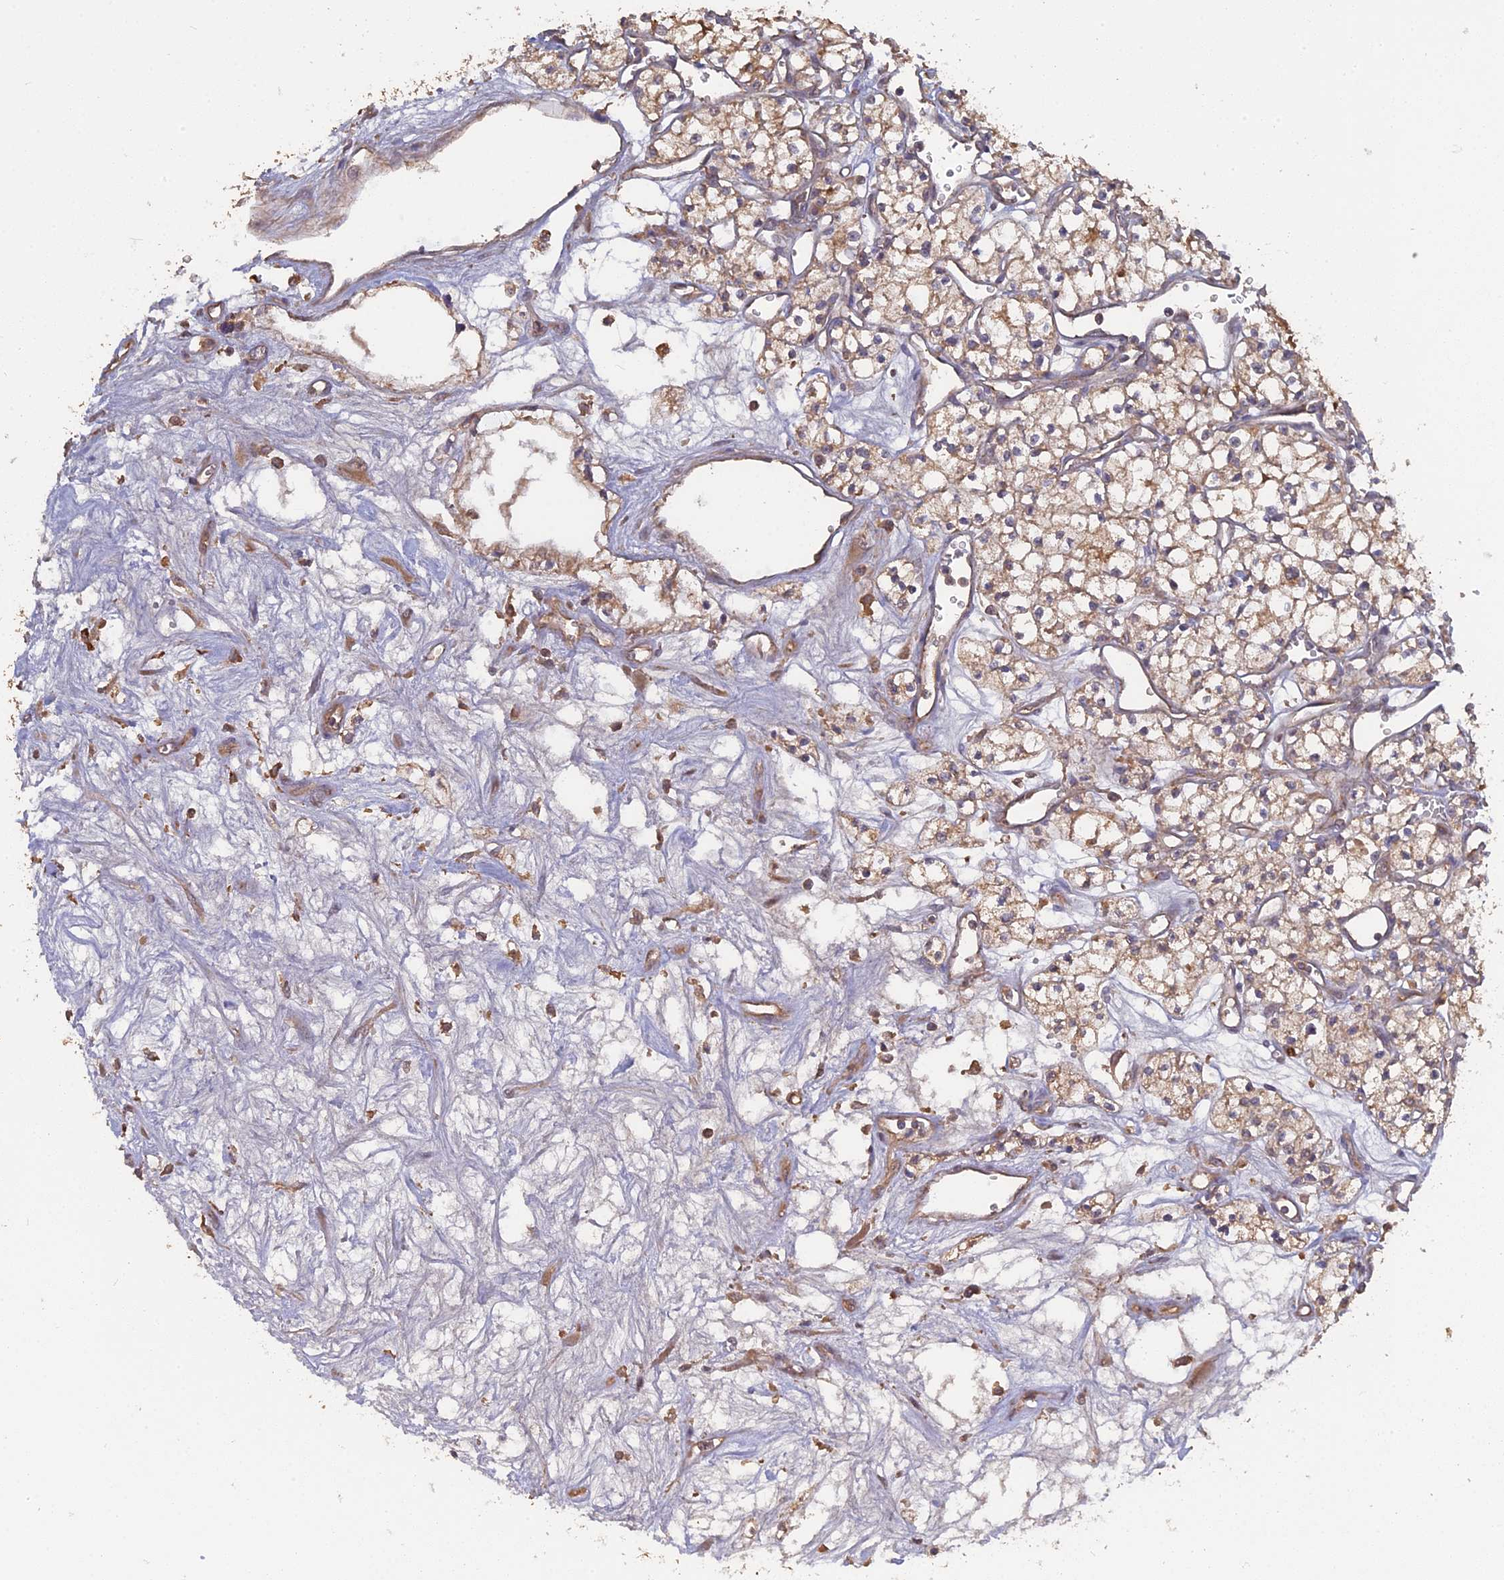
{"staining": {"intensity": "moderate", "quantity": "25%-75%", "location": "cytoplasmic/membranous"}, "tissue": "renal cancer", "cell_type": "Tumor cells", "image_type": "cancer", "snomed": [{"axis": "morphology", "description": "Adenocarcinoma, NOS"}, {"axis": "topography", "description": "Kidney"}], "caption": "Immunohistochemical staining of renal cancer demonstrates medium levels of moderate cytoplasmic/membranous staining in about 25%-75% of tumor cells. Nuclei are stained in blue.", "gene": "ARHGAP40", "patient": {"sex": "male", "age": 59}}